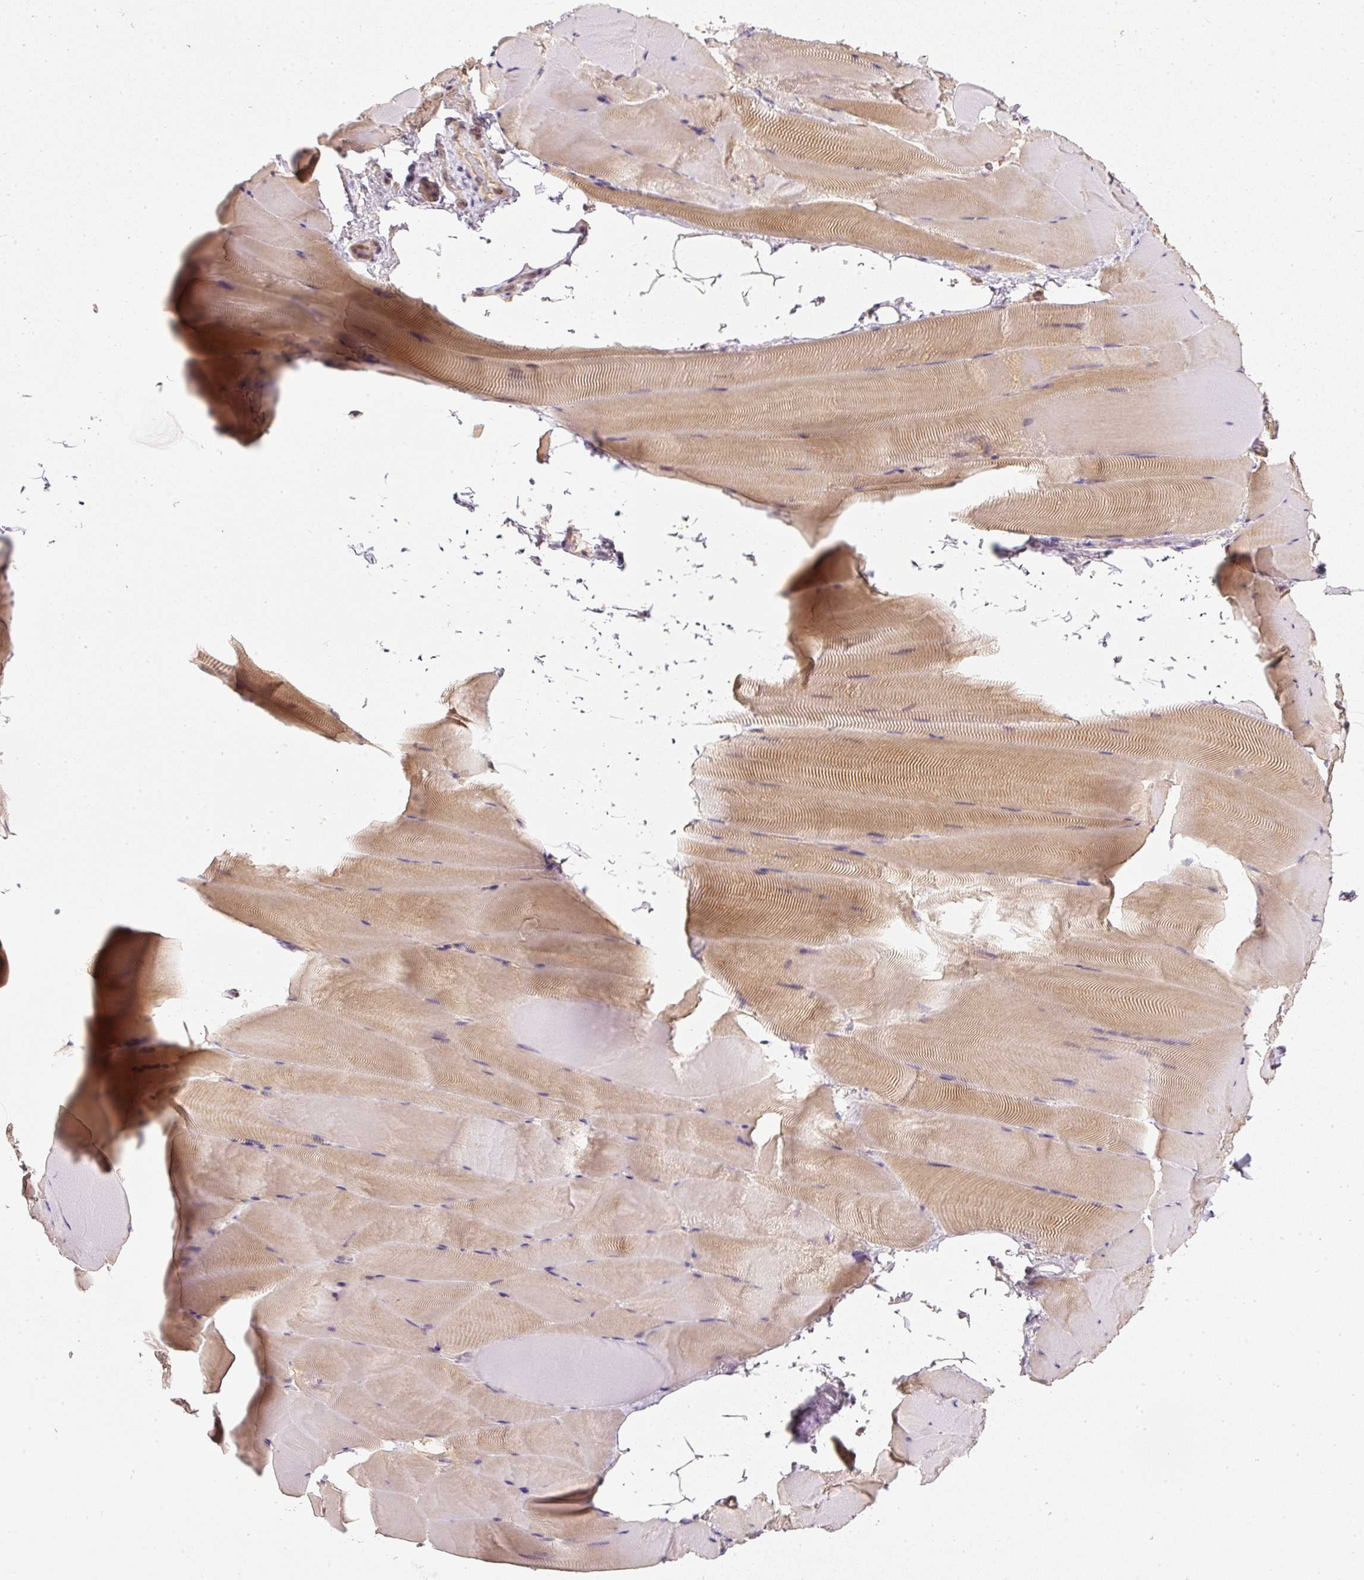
{"staining": {"intensity": "moderate", "quantity": "25%-75%", "location": "cytoplasmic/membranous"}, "tissue": "skeletal muscle", "cell_type": "Myocytes", "image_type": "normal", "snomed": [{"axis": "morphology", "description": "Normal tissue, NOS"}, {"axis": "topography", "description": "Skeletal muscle"}], "caption": "Immunohistochemistry image of unremarkable skeletal muscle: human skeletal muscle stained using immunohistochemistry shows medium levels of moderate protein expression localized specifically in the cytoplasmic/membranous of myocytes, appearing as a cytoplasmic/membranous brown color.", "gene": "CTTNBP2", "patient": {"sex": "female", "age": 64}}